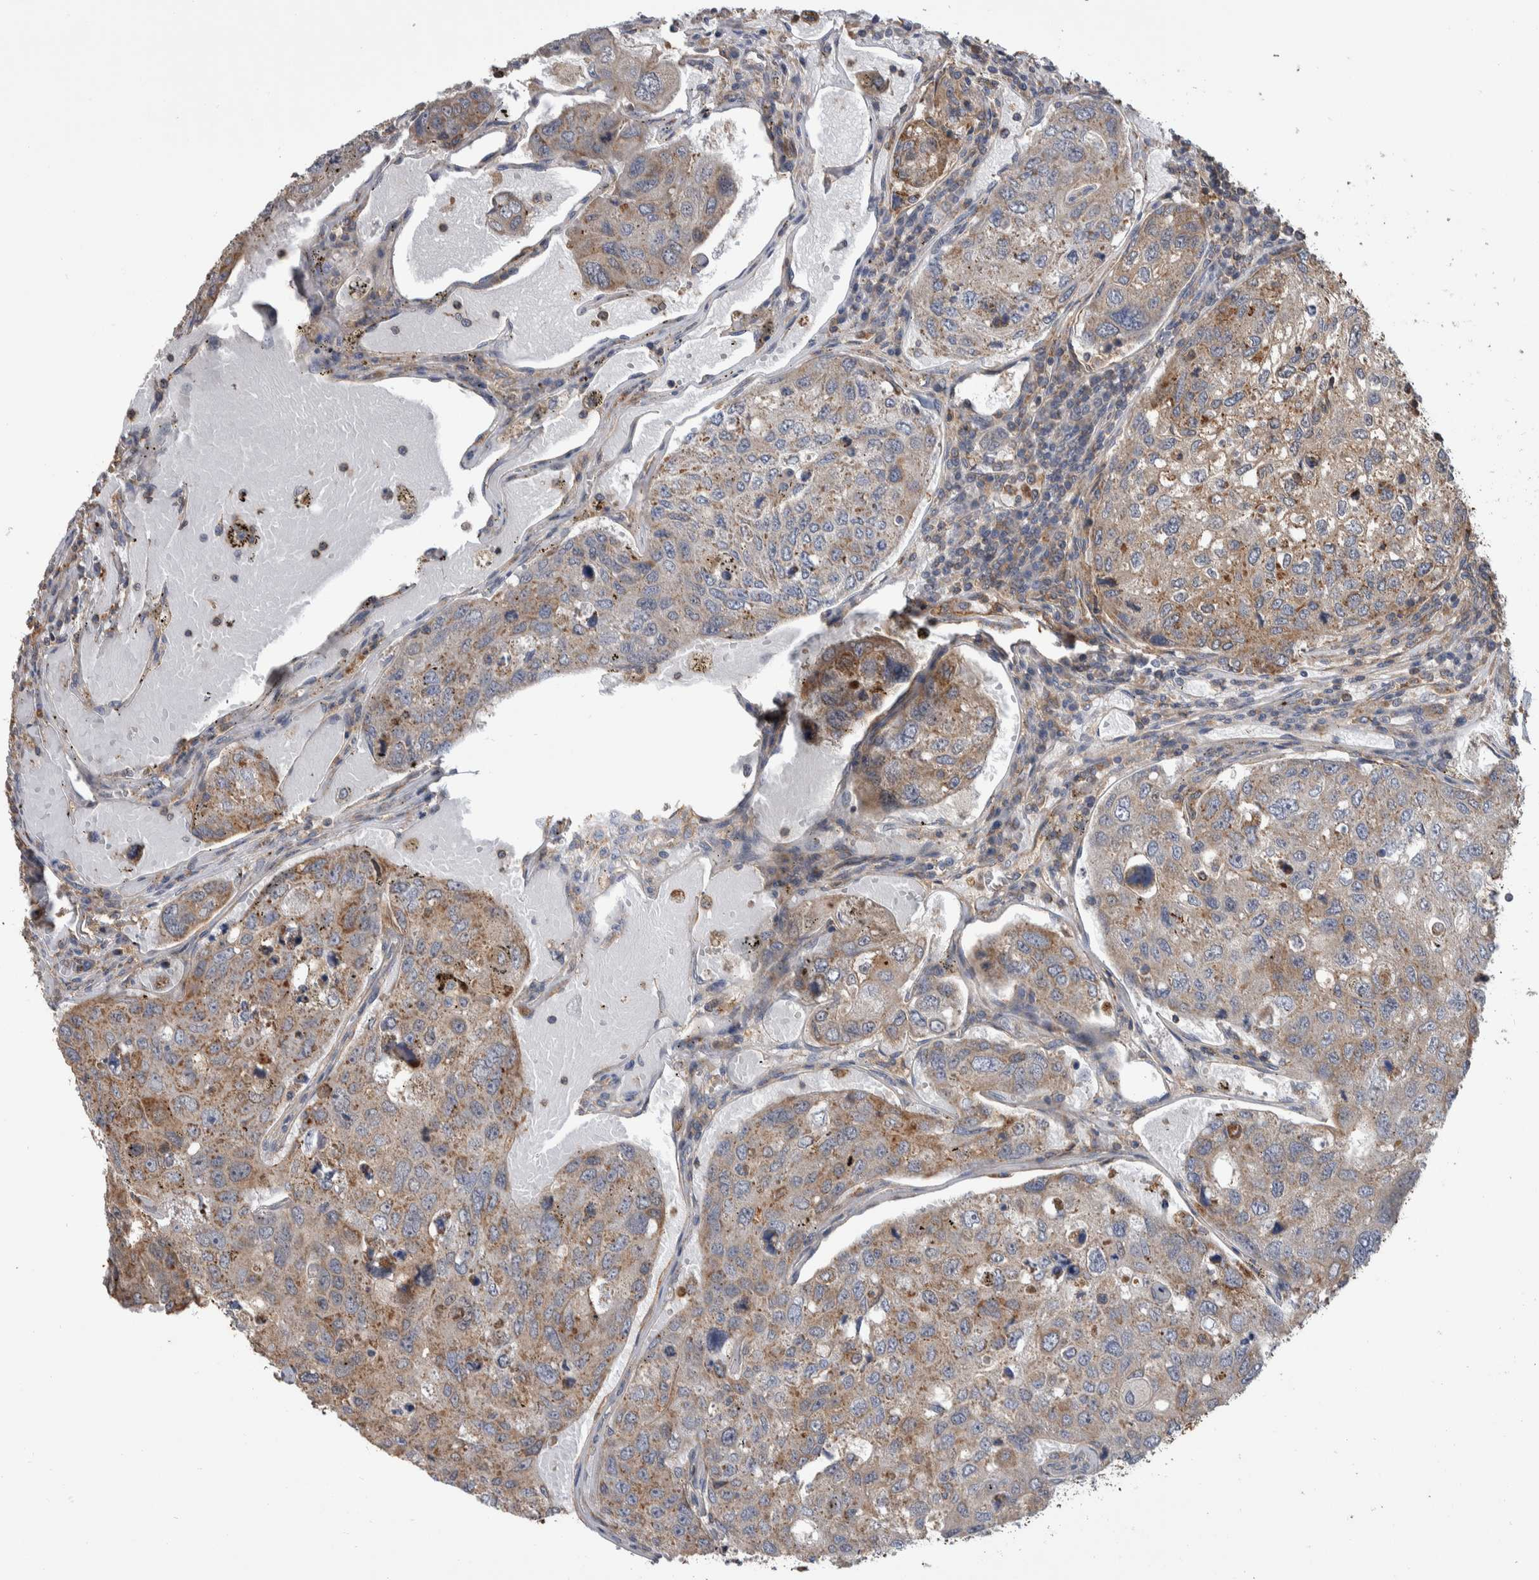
{"staining": {"intensity": "weak", "quantity": "25%-75%", "location": "cytoplasmic/membranous"}, "tissue": "urothelial cancer", "cell_type": "Tumor cells", "image_type": "cancer", "snomed": [{"axis": "morphology", "description": "Urothelial carcinoma, High grade"}, {"axis": "topography", "description": "Lymph node"}, {"axis": "topography", "description": "Urinary bladder"}], "caption": "The photomicrograph displays immunohistochemical staining of high-grade urothelial carcinoma. There is weak cytoplasmic/membranous expression is identified in about 25%-75% of tumor cells.", "gene": "SDCBP", "patient": {"sex": "male", "age": 51}}